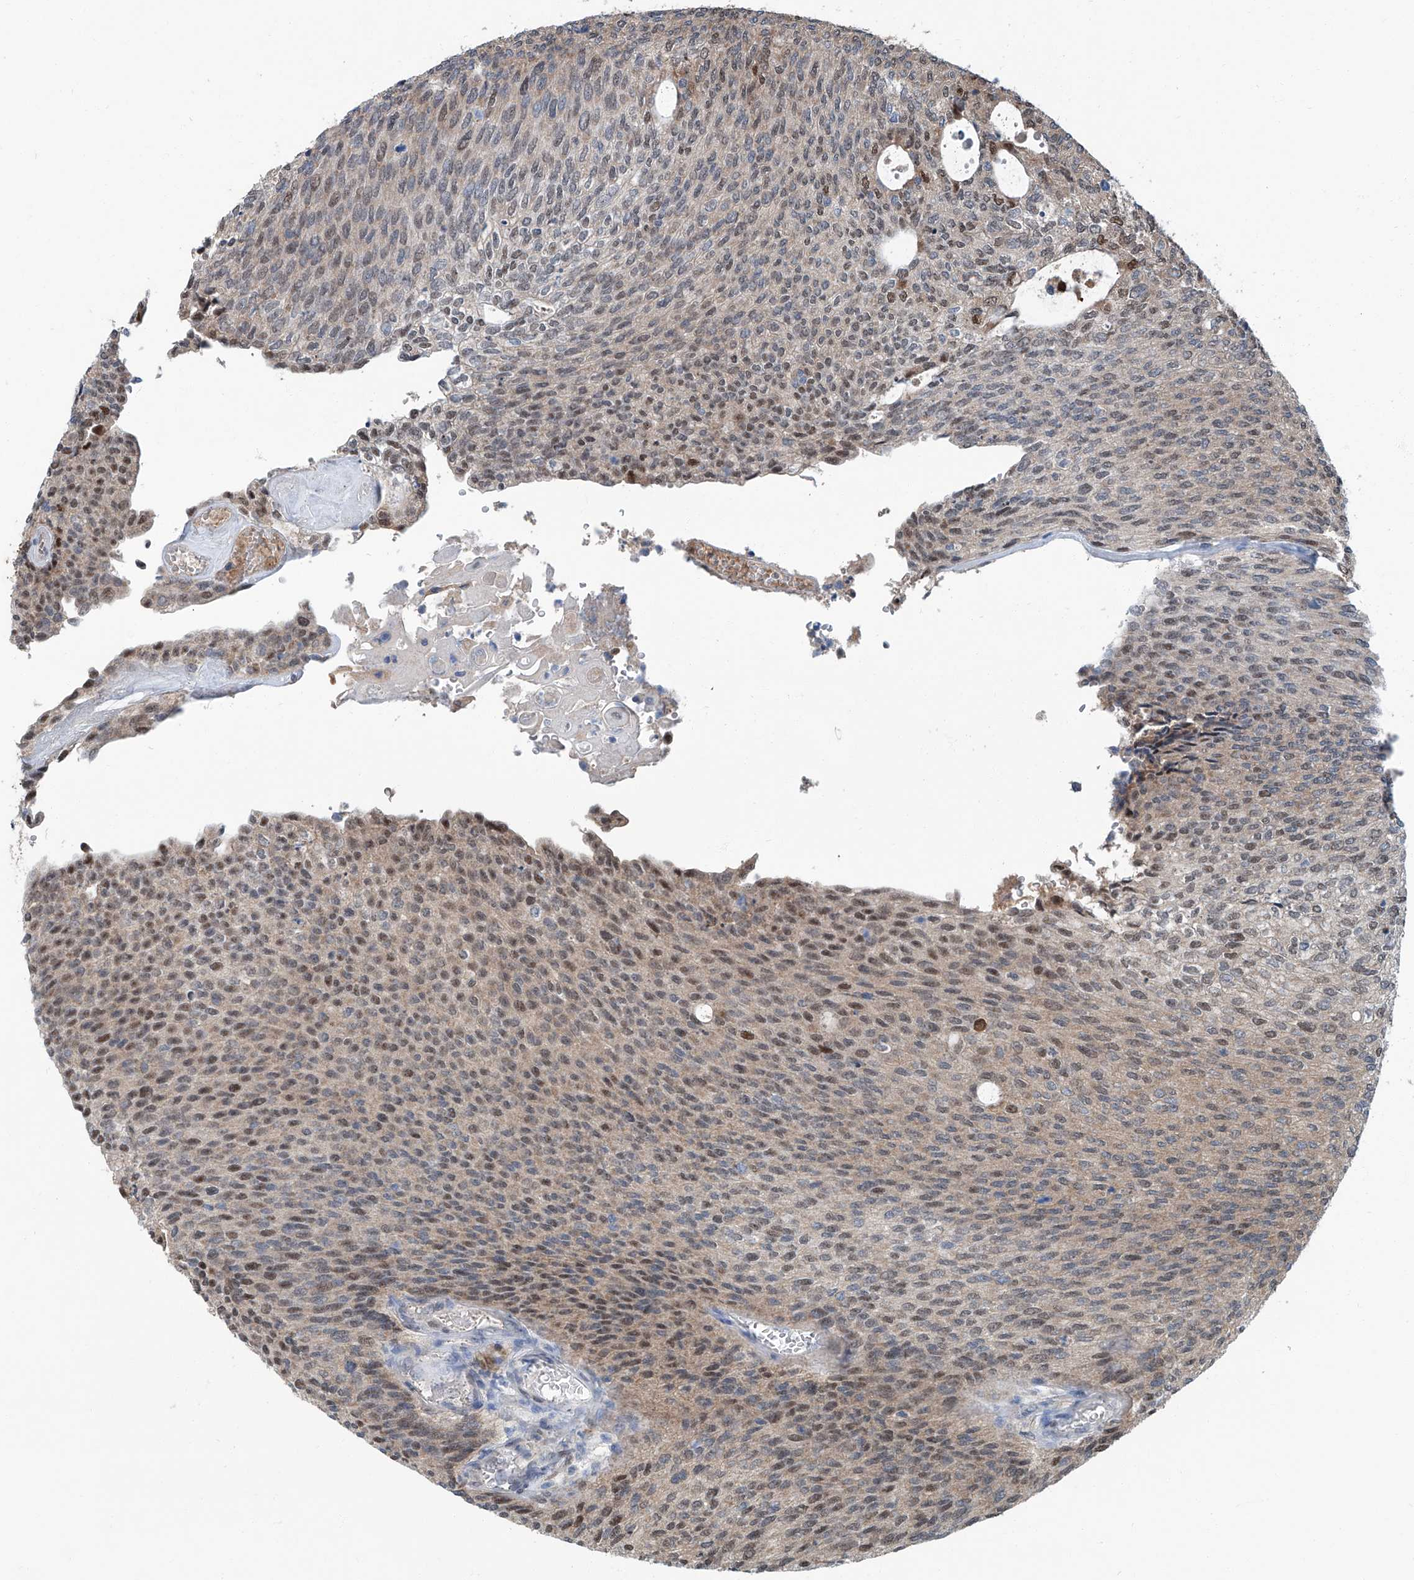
{"staining": {"intensity": "moderate", "quantity": "<25%", "location": "cytoplasmic/membranous,nuclear"}, "tissue": "urothelial cancer", "cell_type": "Tumor cells", "image_type": "cancer", "snomed": [{"axis": "morphology", "description": "Urothelial carcinoma, Low grade"}, {"axis": "topography", "description": "Urinary bladder"}], "caption": "A high-resolution image shows immunohistochemistry (IHC) staining of urothelial cancer, which reveals moderate cytoplasmic/membranous and nuclear staining in about <25% of tumor cells. The staining is performed using DAB (3,3'-diaminobenzidine) brown chromogen to label protein expression. The nuclei are counter-stained blue using hematoxylin.", "gene": "CLK1", "patient": {"sex": "female", "age": 79}}